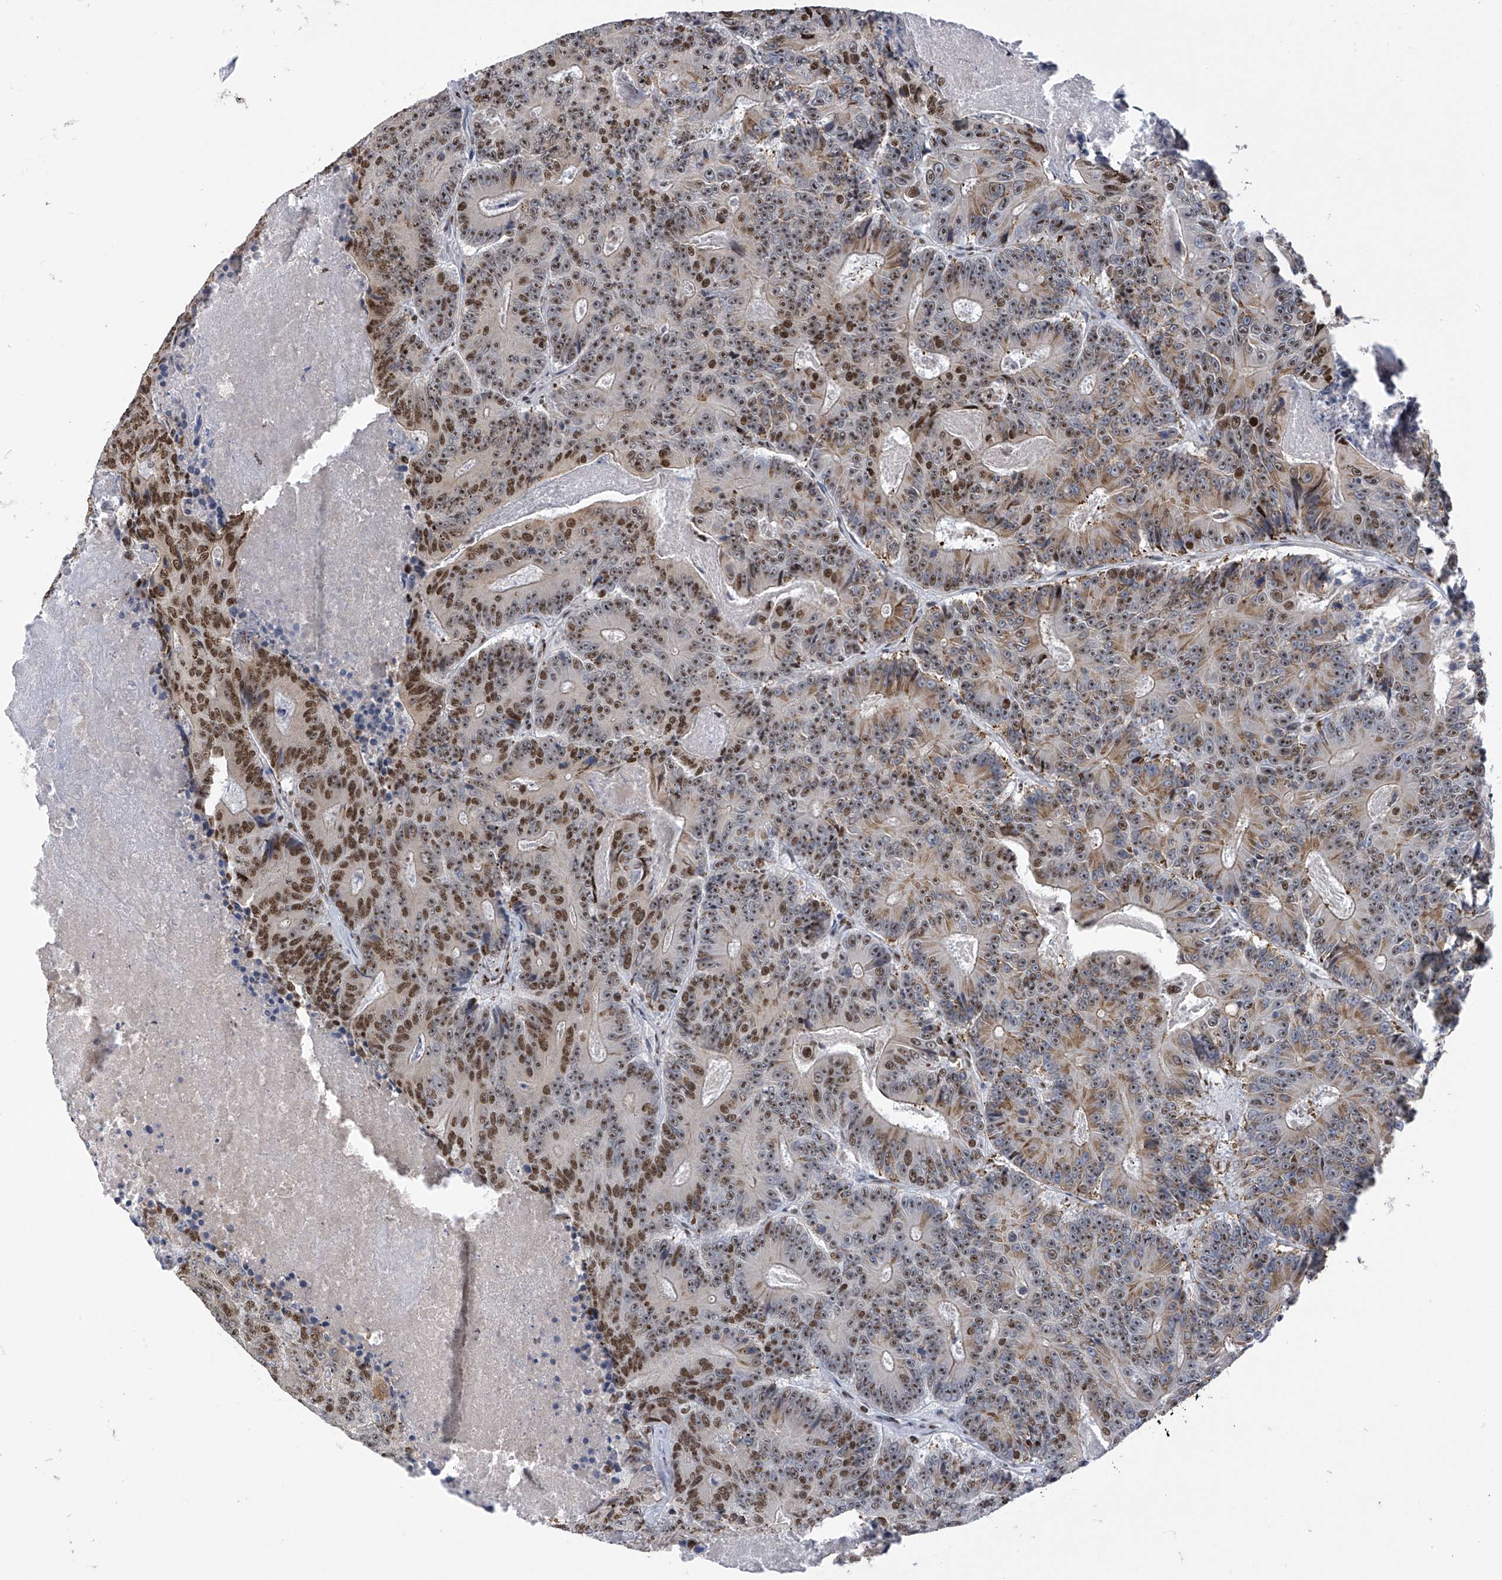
{"staining": {"intensity": "moderate", "quantity": ">75%", "location": "cytoplasmic/membranous,nuclear"}, "tissue": "colorectal cancer", "cell_type": "Tumor cells", "image_type": "cancer", "snomed": [{"axis": "morphology", "description": "Adenocarcinoma, NOS"}, {"axis": "topography", "description": "Colon"}], "caption": "Immunohistochemistry of human adenocarcinoma (colorectal) displays medium levels of moderate cytoplasmic/membranous and nuclear positivity in about >75% of tumor cells. The staining is performed using DAB (3,3'-diaminobenzidine) brown chromogen to label protein expression. The nuclei are counter-stained blue using hematoxylin.", "gene": "APLF", "patient": {"sex": "male", "age": 83}}